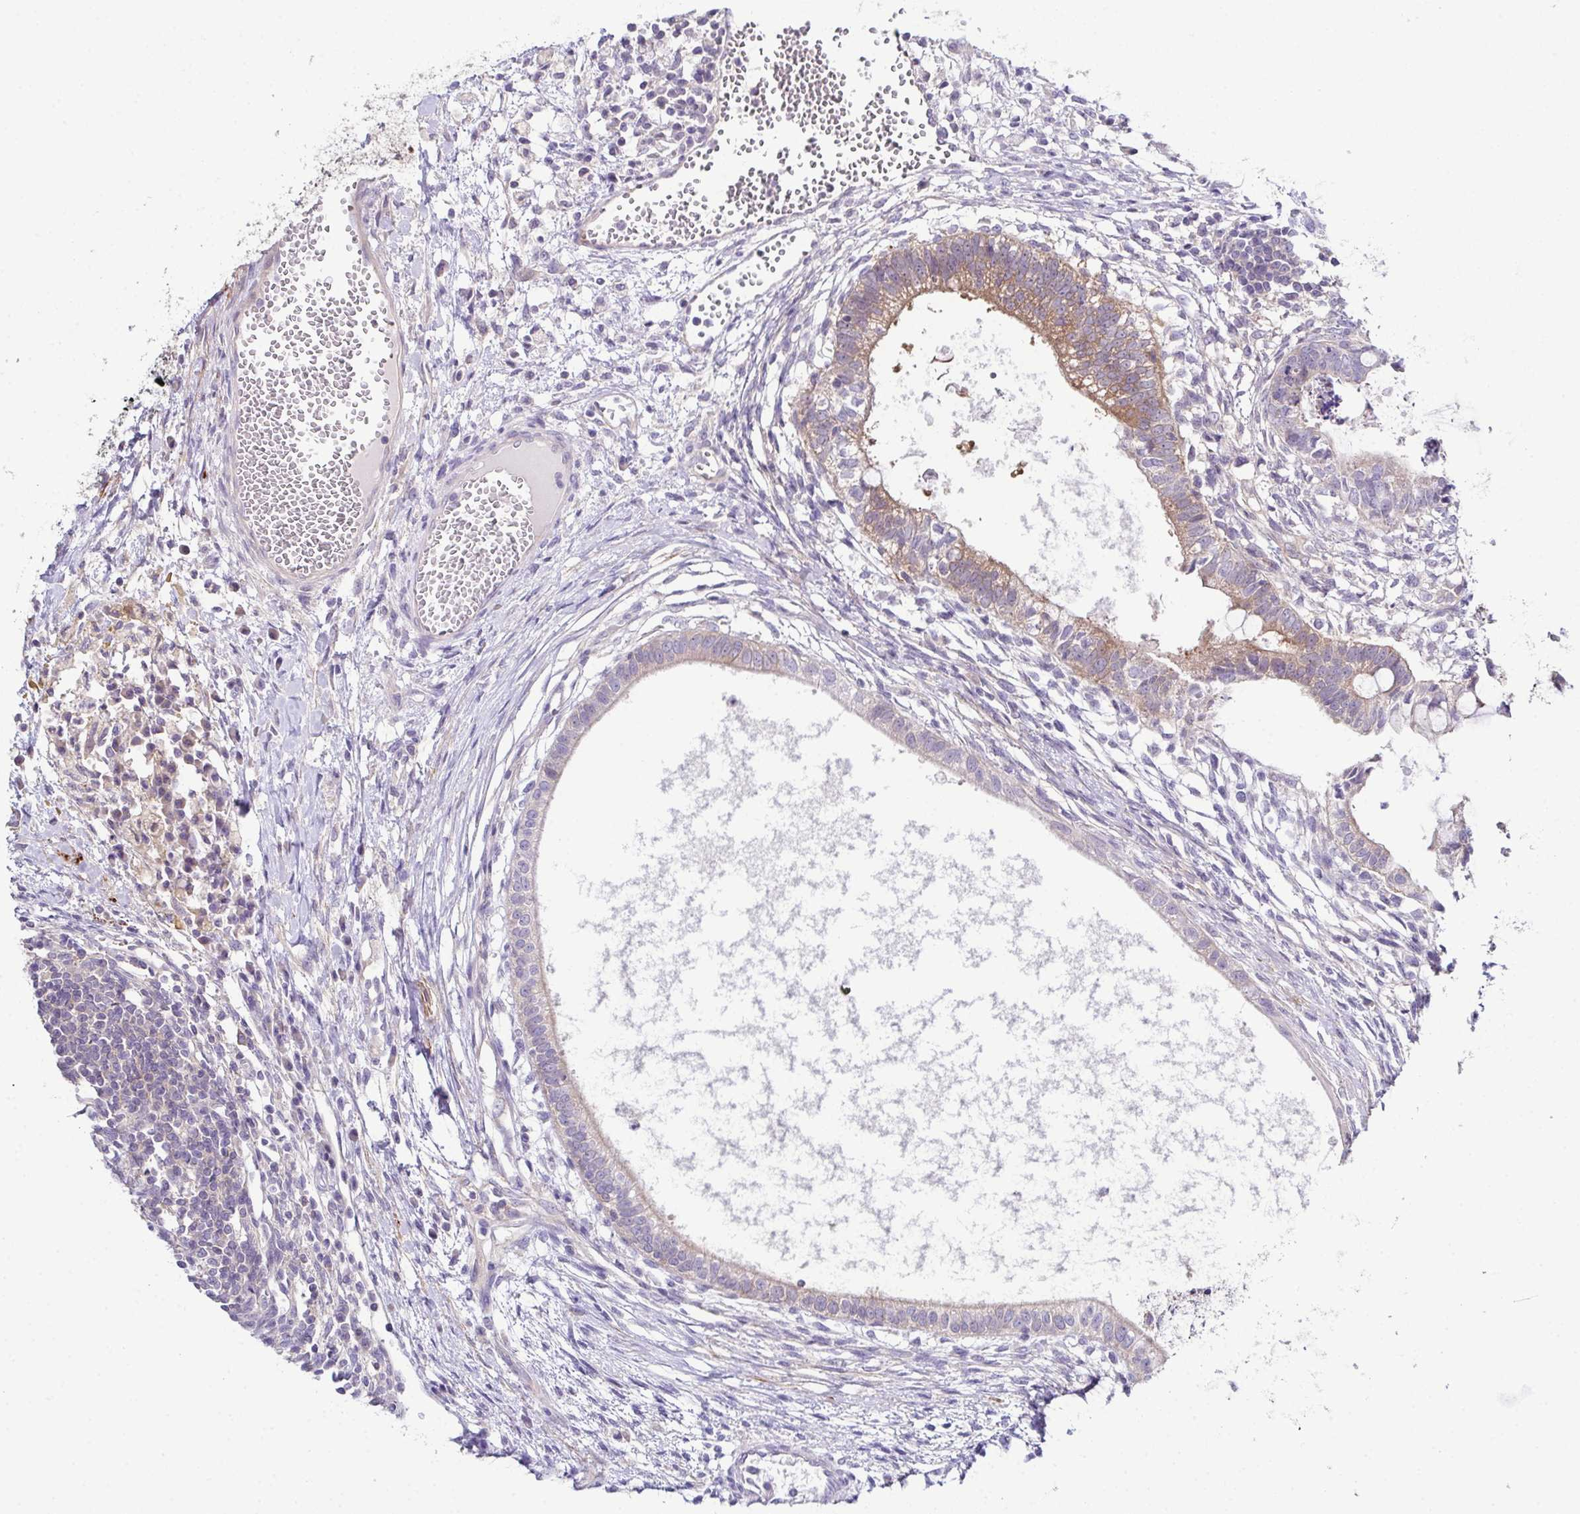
{"staining": {"intensity": "weak", "quantity": "<25%", "location": "cytoplasmic/membranous"}, "tissue": "testis cancer", "cell_type": "Tumor cells", "image_type": "cancer", "snomed": [{"axis": "morphology", "description": "Carcinoma, Embryonal, NOS"}, {"axis": "topography", "description": "Testis"}], "caption": "Photomicrograph shows no protein expression in tumor cells of testis cancer tissue.", "gene": "CFAP97D1", "patient": {"sex": "male", "age": 37}}